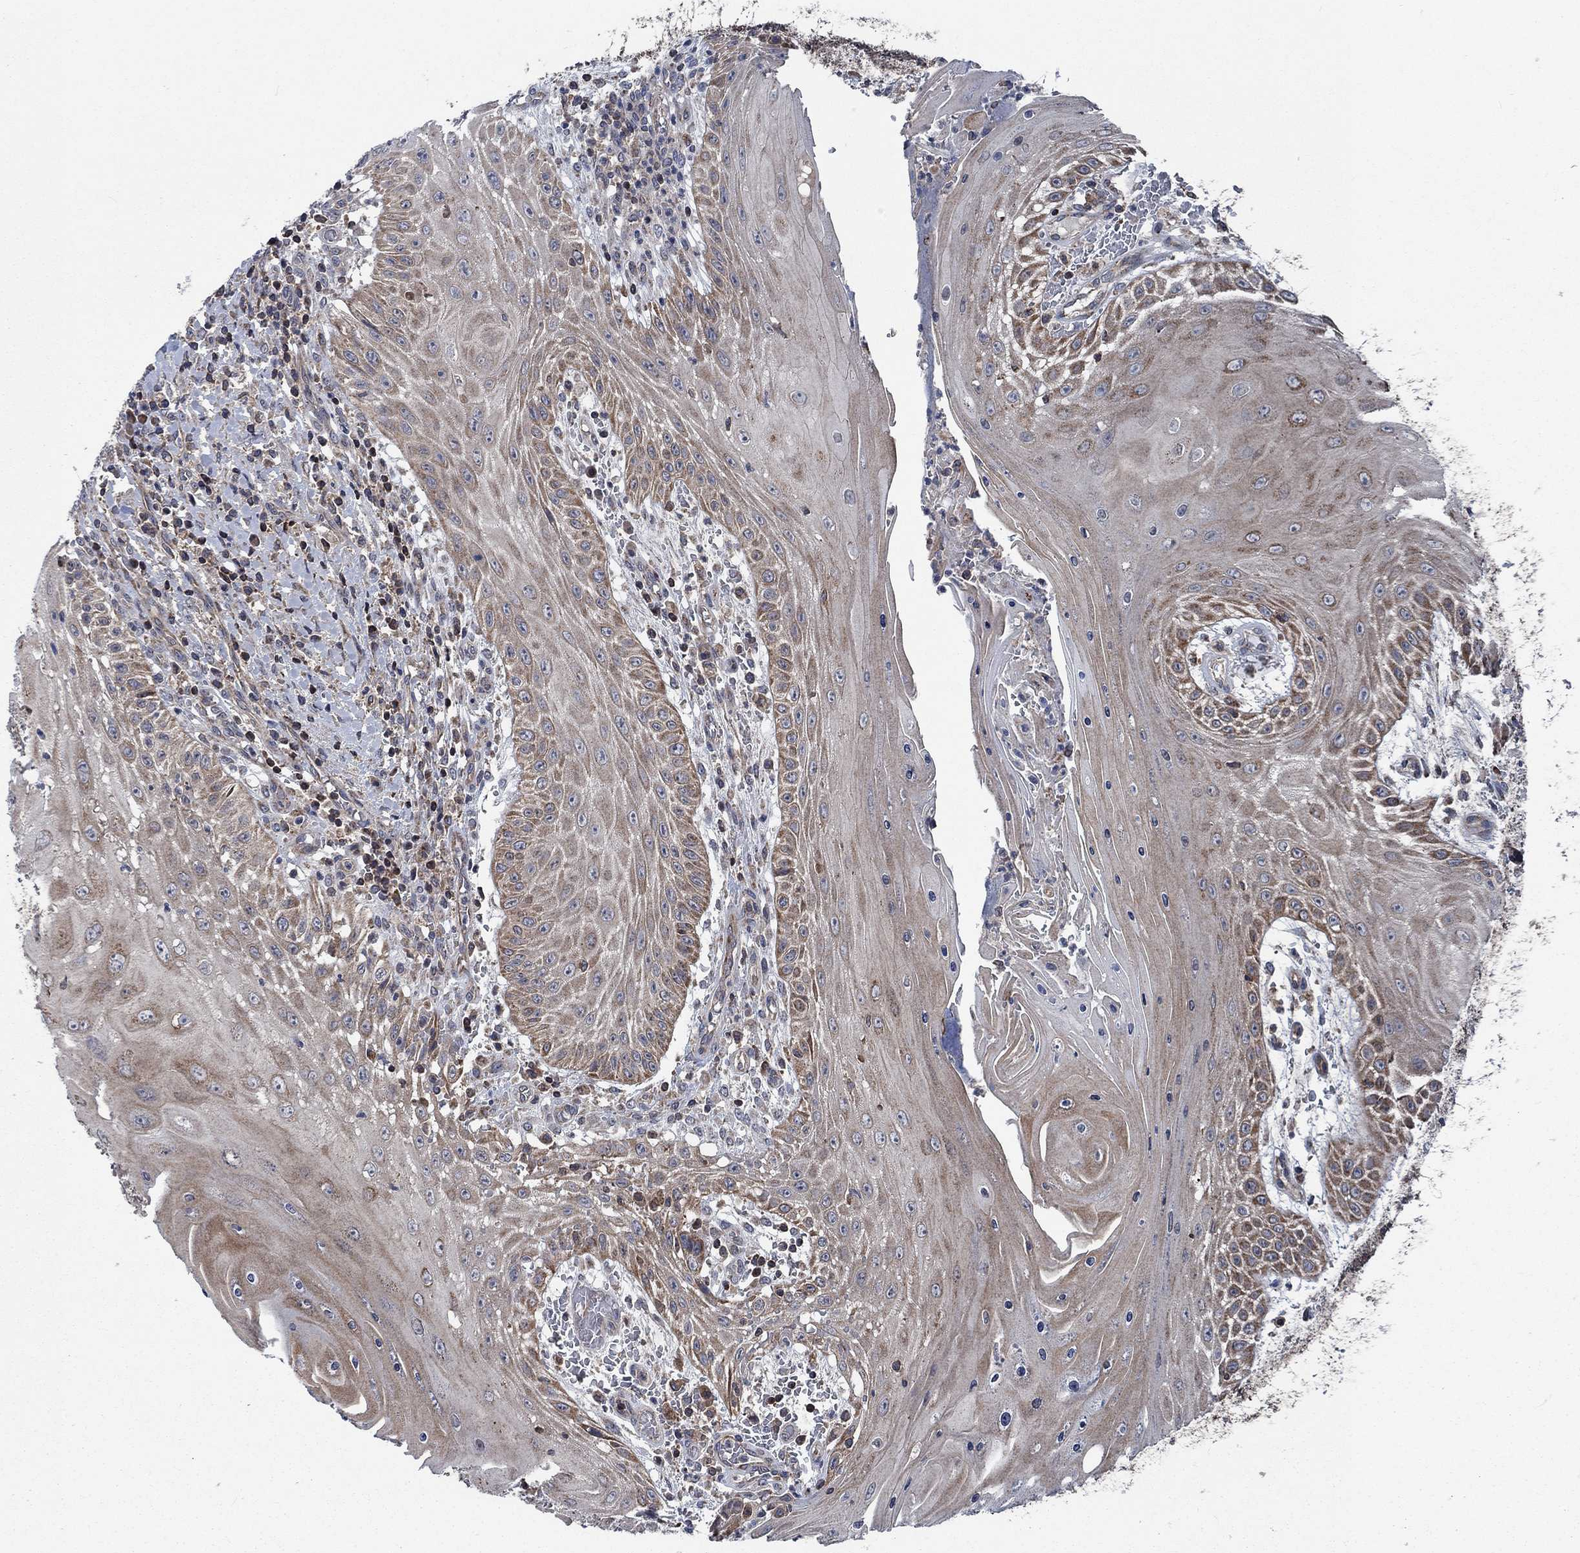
{"staining": {"intensity": "strong", "quantity": "<25%", "location": "cytoplasmic/membranous"}, "tissue": "head and neck cancer", "cell_type": "Tumor cells", "image_type": "cancer", "snomed": [{"axis": "morphology", "description": "Squamous cell carcinoma, NOS"}, {"axis": "topography", "description": "Oral tissue"}, {"axis": "topography", "description": "Head-Neck"}], "caption": "Human head and neck cancer stained with a protein marker shows strong staining in tumor cells.", "gene": "STXBP6", "patient": {"sex": "male", "age": 58}}